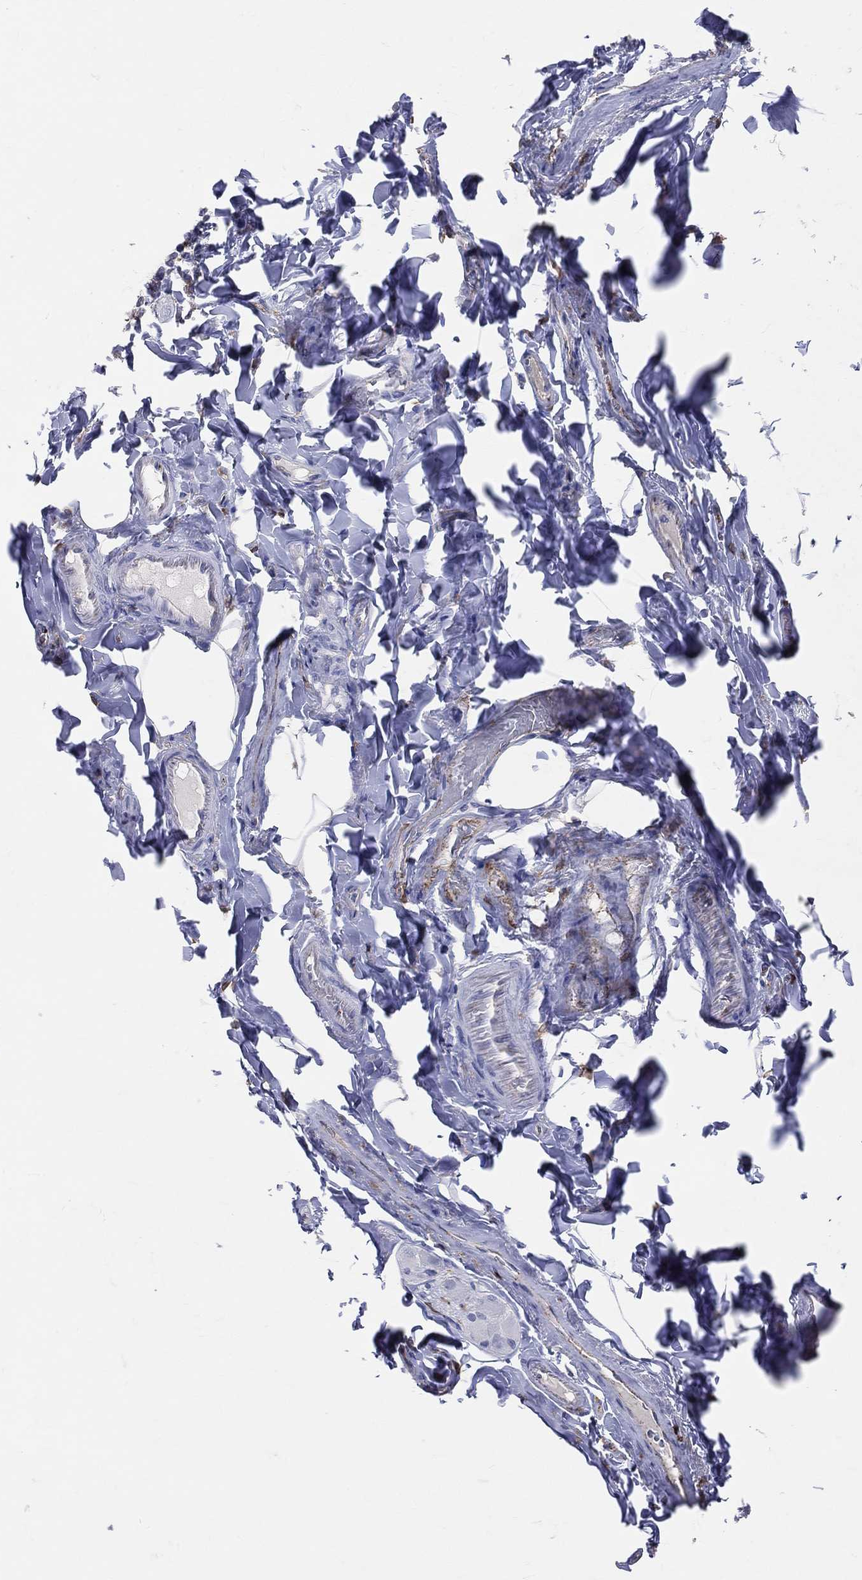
{"staining": {"intensity": "negative", "quantity": "none", "location": "none"}, "tissue": "soft tissue", "cell_type": "Fibroblasts", "image_type": "normal", "snomed": [{"axis": "morphology", "description": "Normal tissue, NOS"}, {"axis": "topography", "description": "Smooth muscle"}, {"axis": "topography", "description": "Duodenum"}, {"axis": "topography", "description": "Peripheral nerve tissue"}], "caption": "Image shows no protein positivity in fibroblasts of unremarkable soft tissue.", "gene": "CD74", "patient": {"sex": "female", "age": 61}}